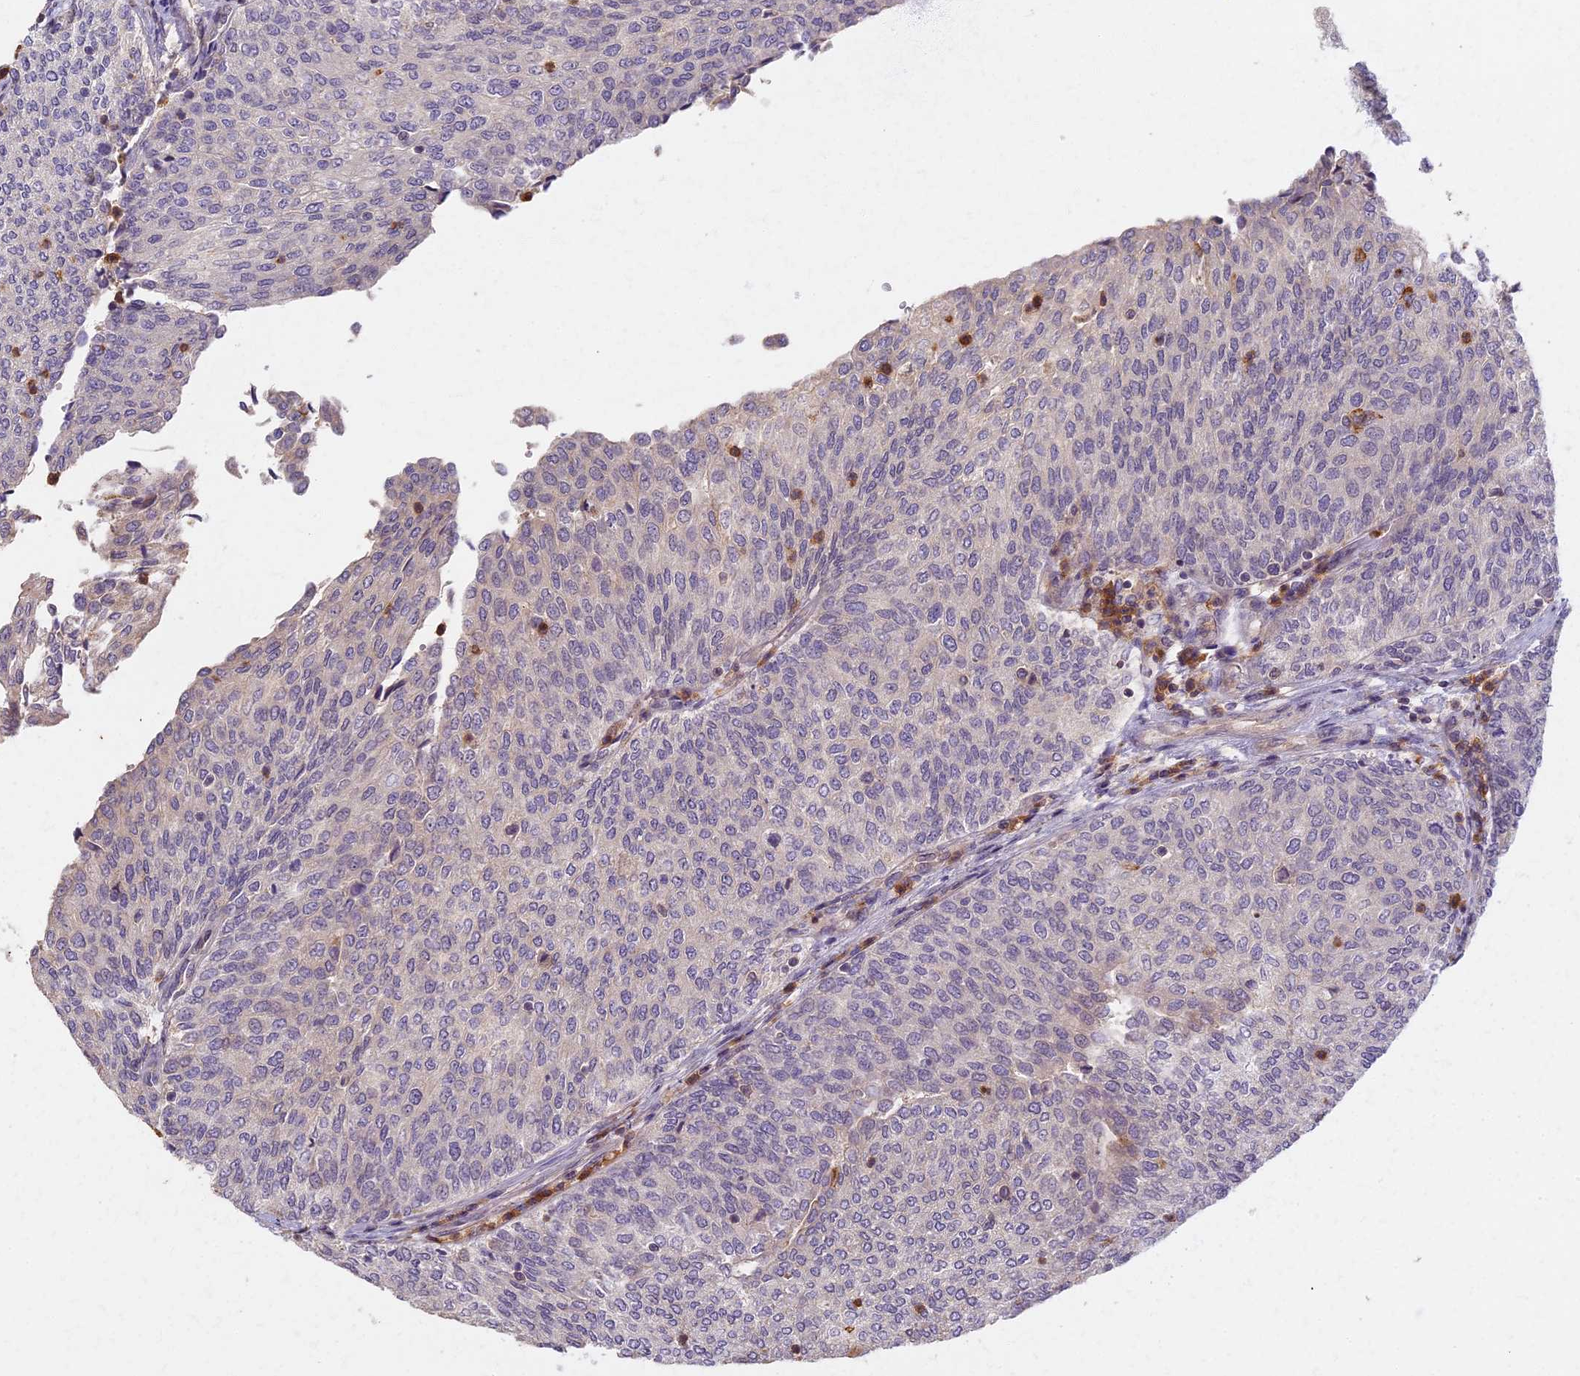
{"staining": {"intensity": "negative", "quantity": "none", "location": "none"}, "tissue": "urothelial cancer", "cell_type": "Tumor cells", "image_type": "cancer", "snomed": [{"axis": "morphology", "description": "Urothelial carcinoma, Low grade"}, {"axis": "topography", "description": "Urinary bladder"}], "caption": "An IHC image of low-grade urothelial carcinoma is shown. There is no staining in tumor cells of low-grade urothelial carcinoma. Nuclei are stained in blue.", "gene": "AP4E1", "patient": {"sex": "female", "age": 79}}